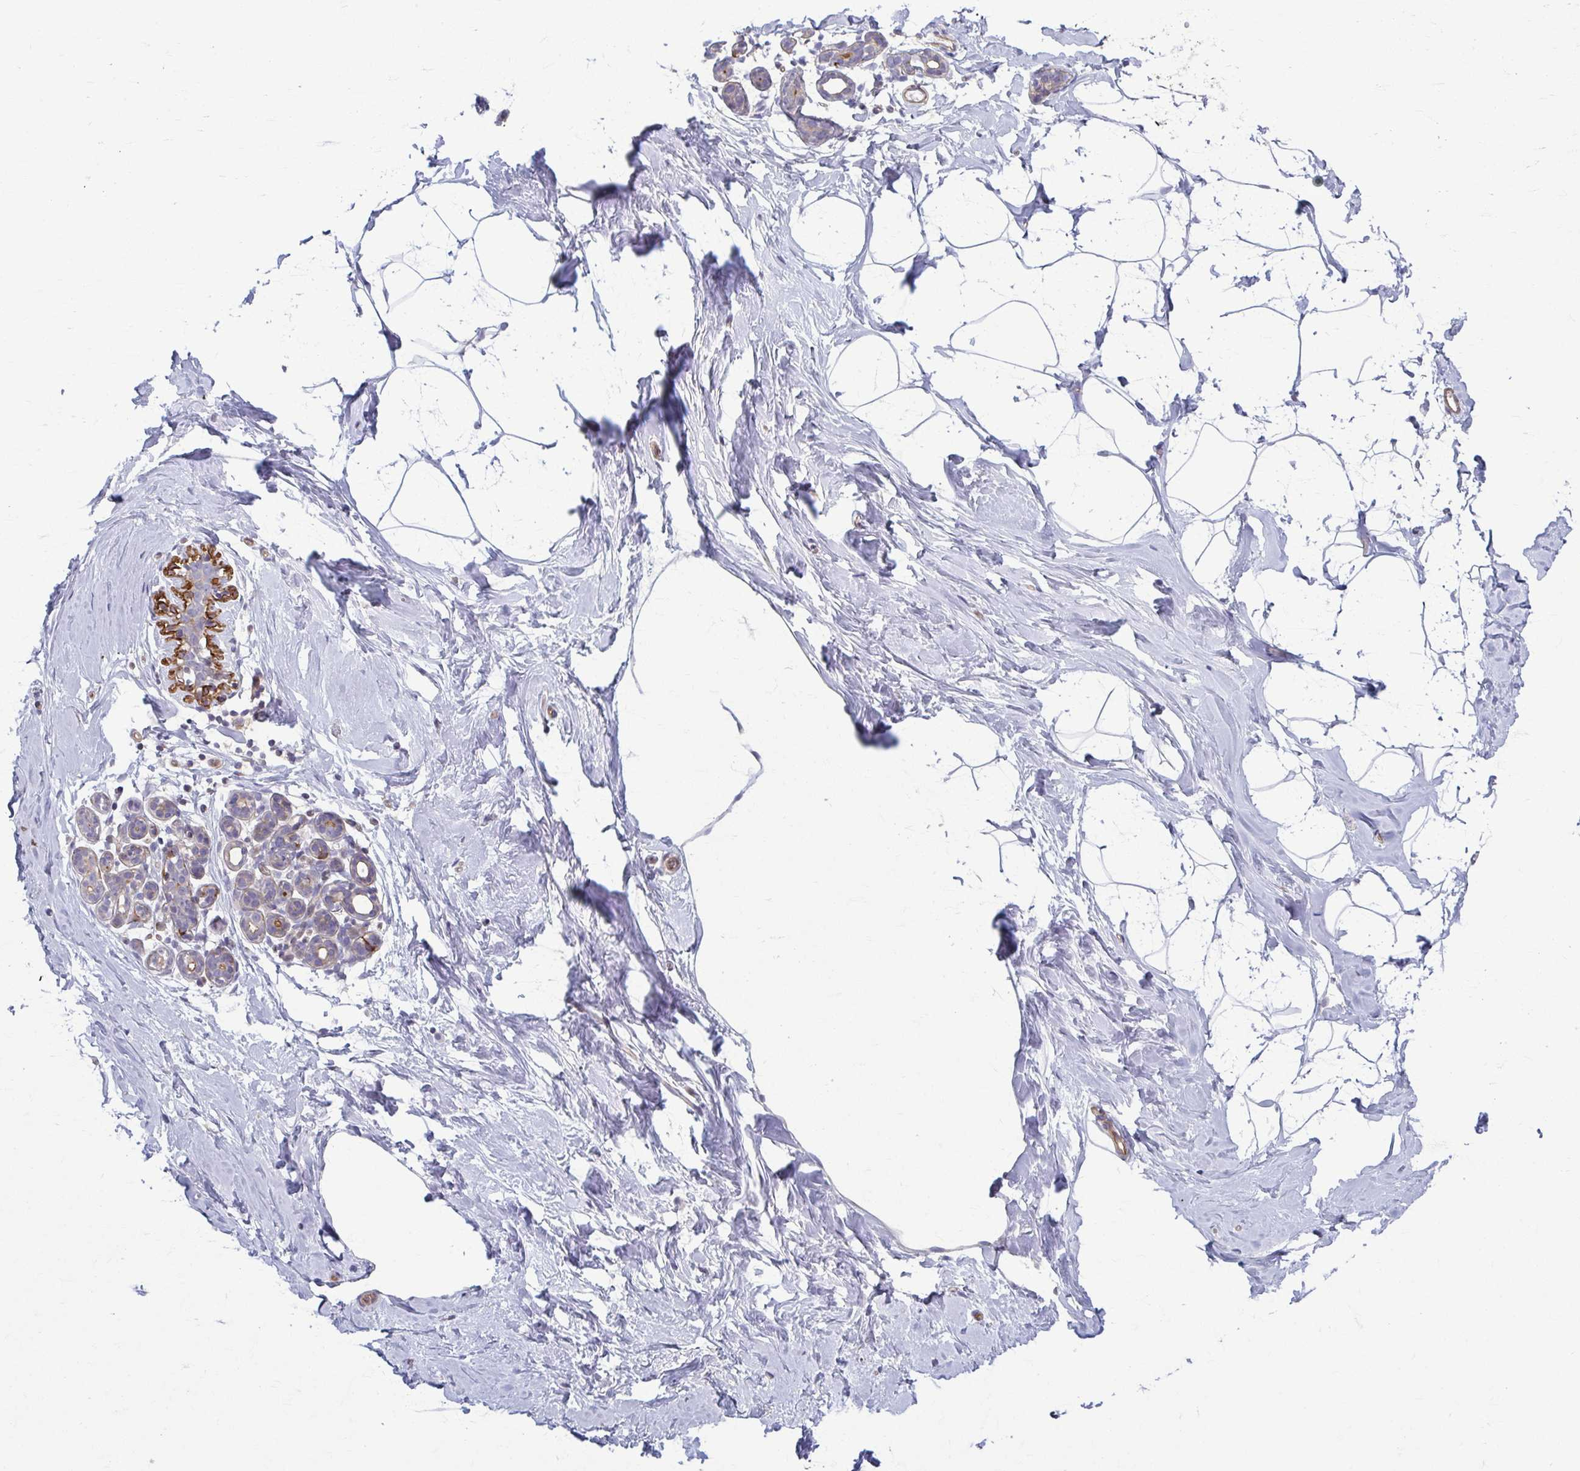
{"staining": {"intensity": "negative", "quantity": "none", "location": "none"}, "tissue": "breast", "cell_type": "Adipocytes", "image_type": "normal", "snomed": [{"axis": "morphology", "description": "Normal tissue, NOS"}, {"axis": "topography", "description": "Breast"}], "caption": "Protein analysis of benign breast displays no significant positivity in adipocytes.", "gene": "EID2B", "patient": {"sex": "female", "age": 32}}